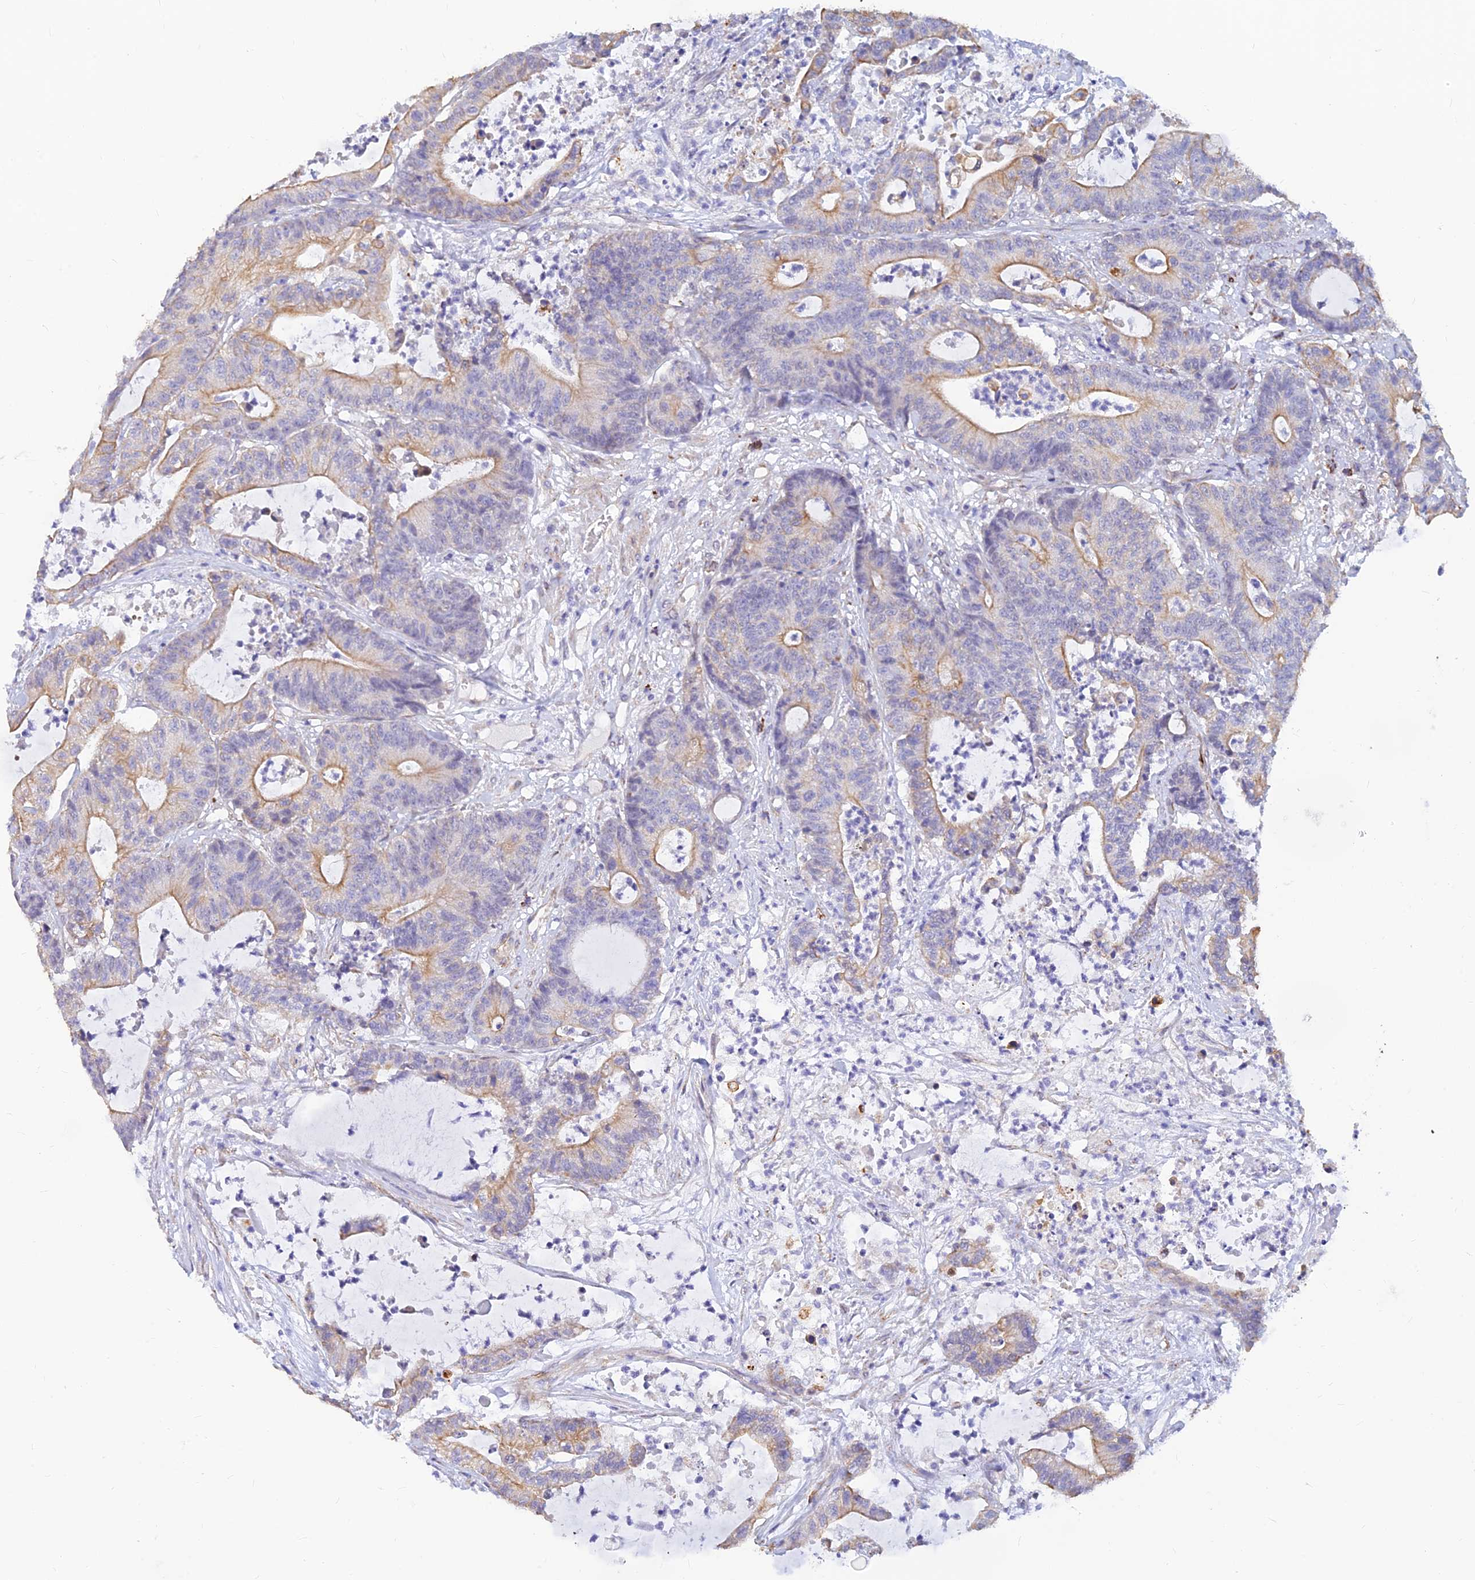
{"staining": {"intensity": "moderate", "quantity": "25%-75%", "location": "cytoplasmic/membranous"}, "tissue": "colorectal cancer", "cell_type": "Tumor cells", "image_type": "cancer", "snomed": [{"axis": "morphology", "description": "Adenocarcinoma, NOS"}, {"axis": "topography", "description": "Colon"}], "caption": "Tumor cells display medium levels of moderate cytoplasmic/membranous expression in approximately 25%-75% of cells in adenocarcinoma (colorectal). The staining was performed using DAB (3,3'-diaminobenzidine) to visualize the protein expression in brown, while the nuclei were stained in blue with hematoxylin (Magnification: 20x).", "gene": "ALDH1L2", "patient": {"sex": "female", "age": 84}}